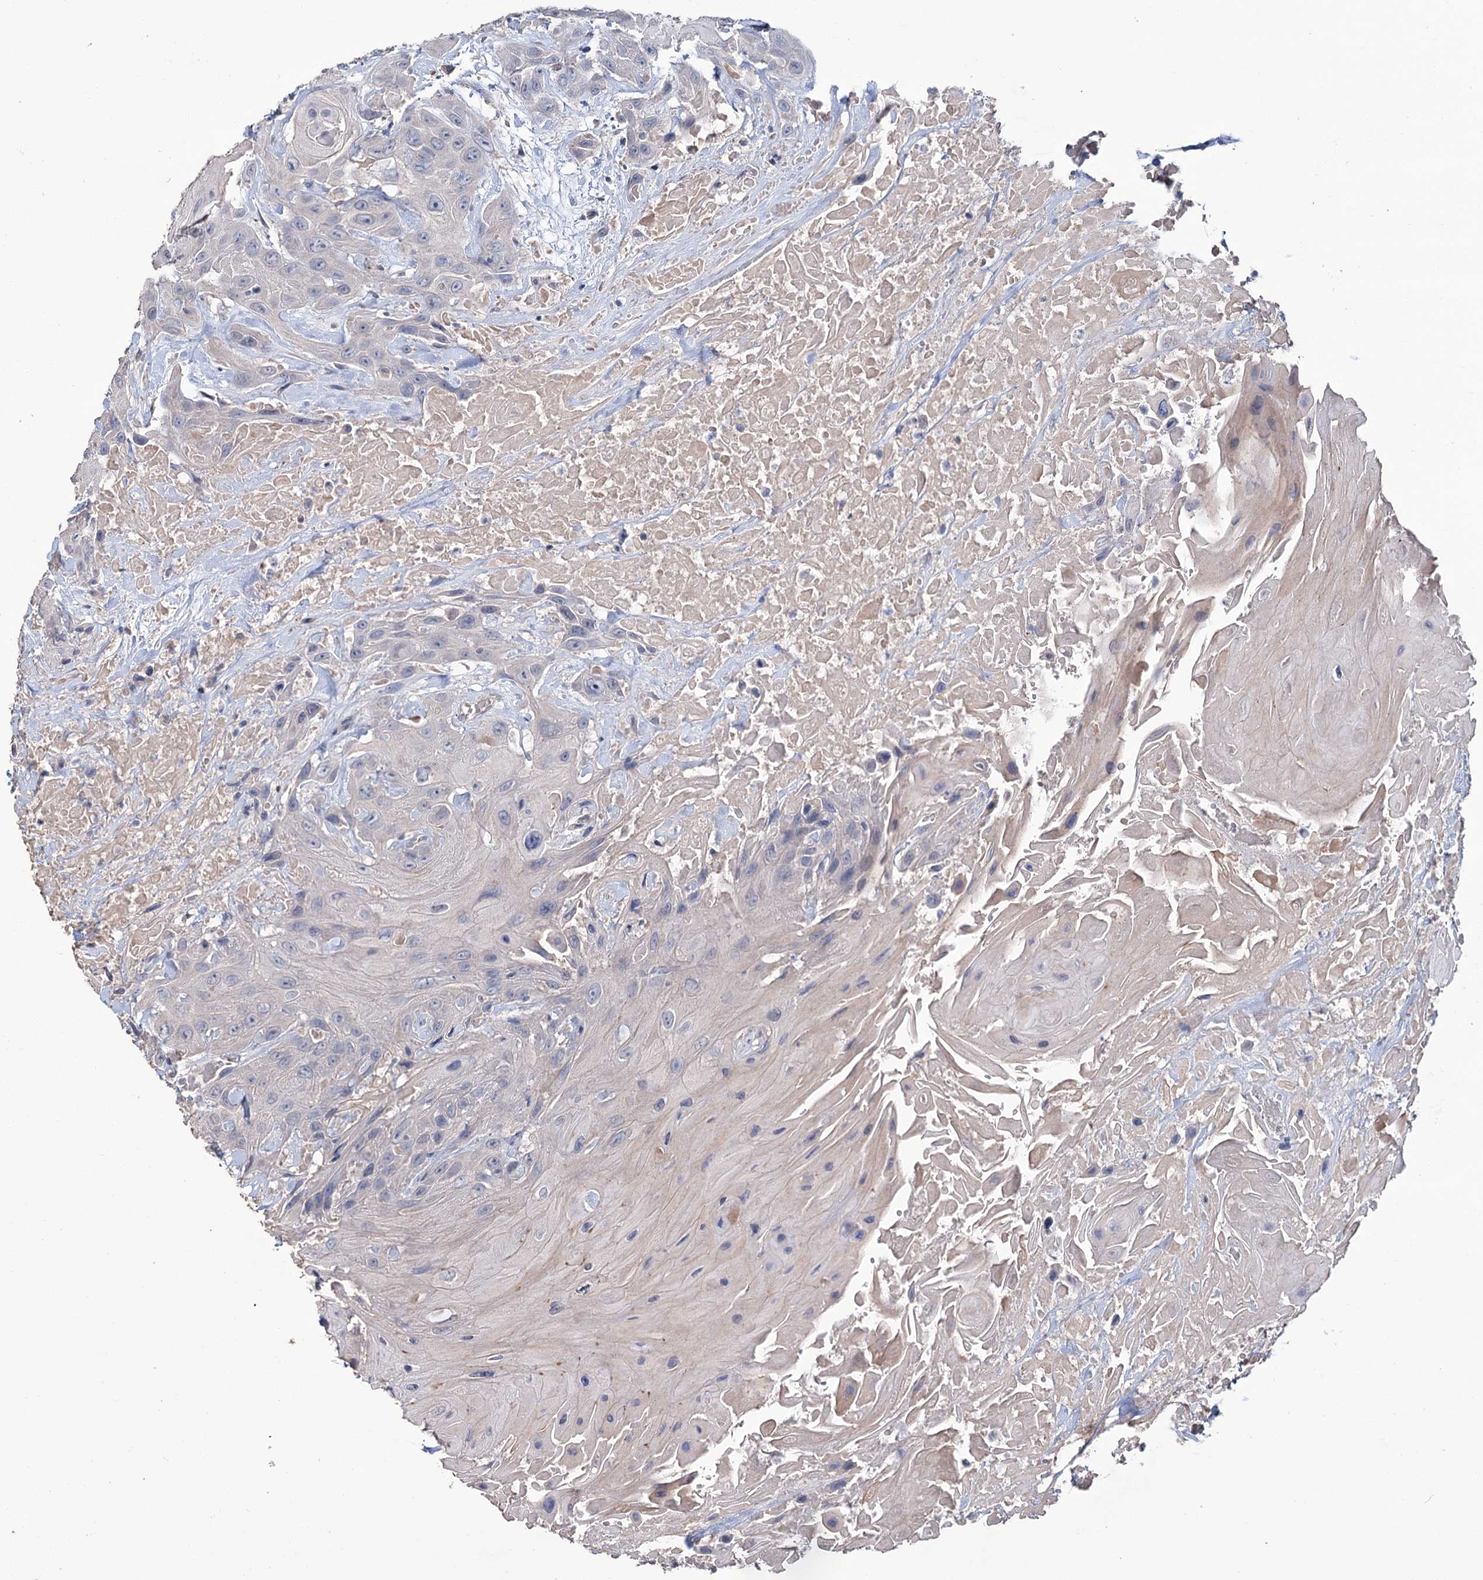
{"staining": {"intensity": "negative", "quantity": "none", "location": "none"}, "tissue": "head and neck cancer", "cell_type": "Tumor cells", "image_type": "cancer", "snomed": [{"axis": "morphology", "description": "Squamous cell carcinoma, NOS"}, {"axis": "topography", "description": "Head-Neck"}], "caption": "Immunohistochemistry image of neoplastic tissue: human head and neck cancer (squamous cell carcinoma) stained with DAB (3,3'-diaminobenzidine) shows no significant protein expression in tumor cells.", "gene": "EPB41L5", "patient": {"sex": "male", "age": 81}}